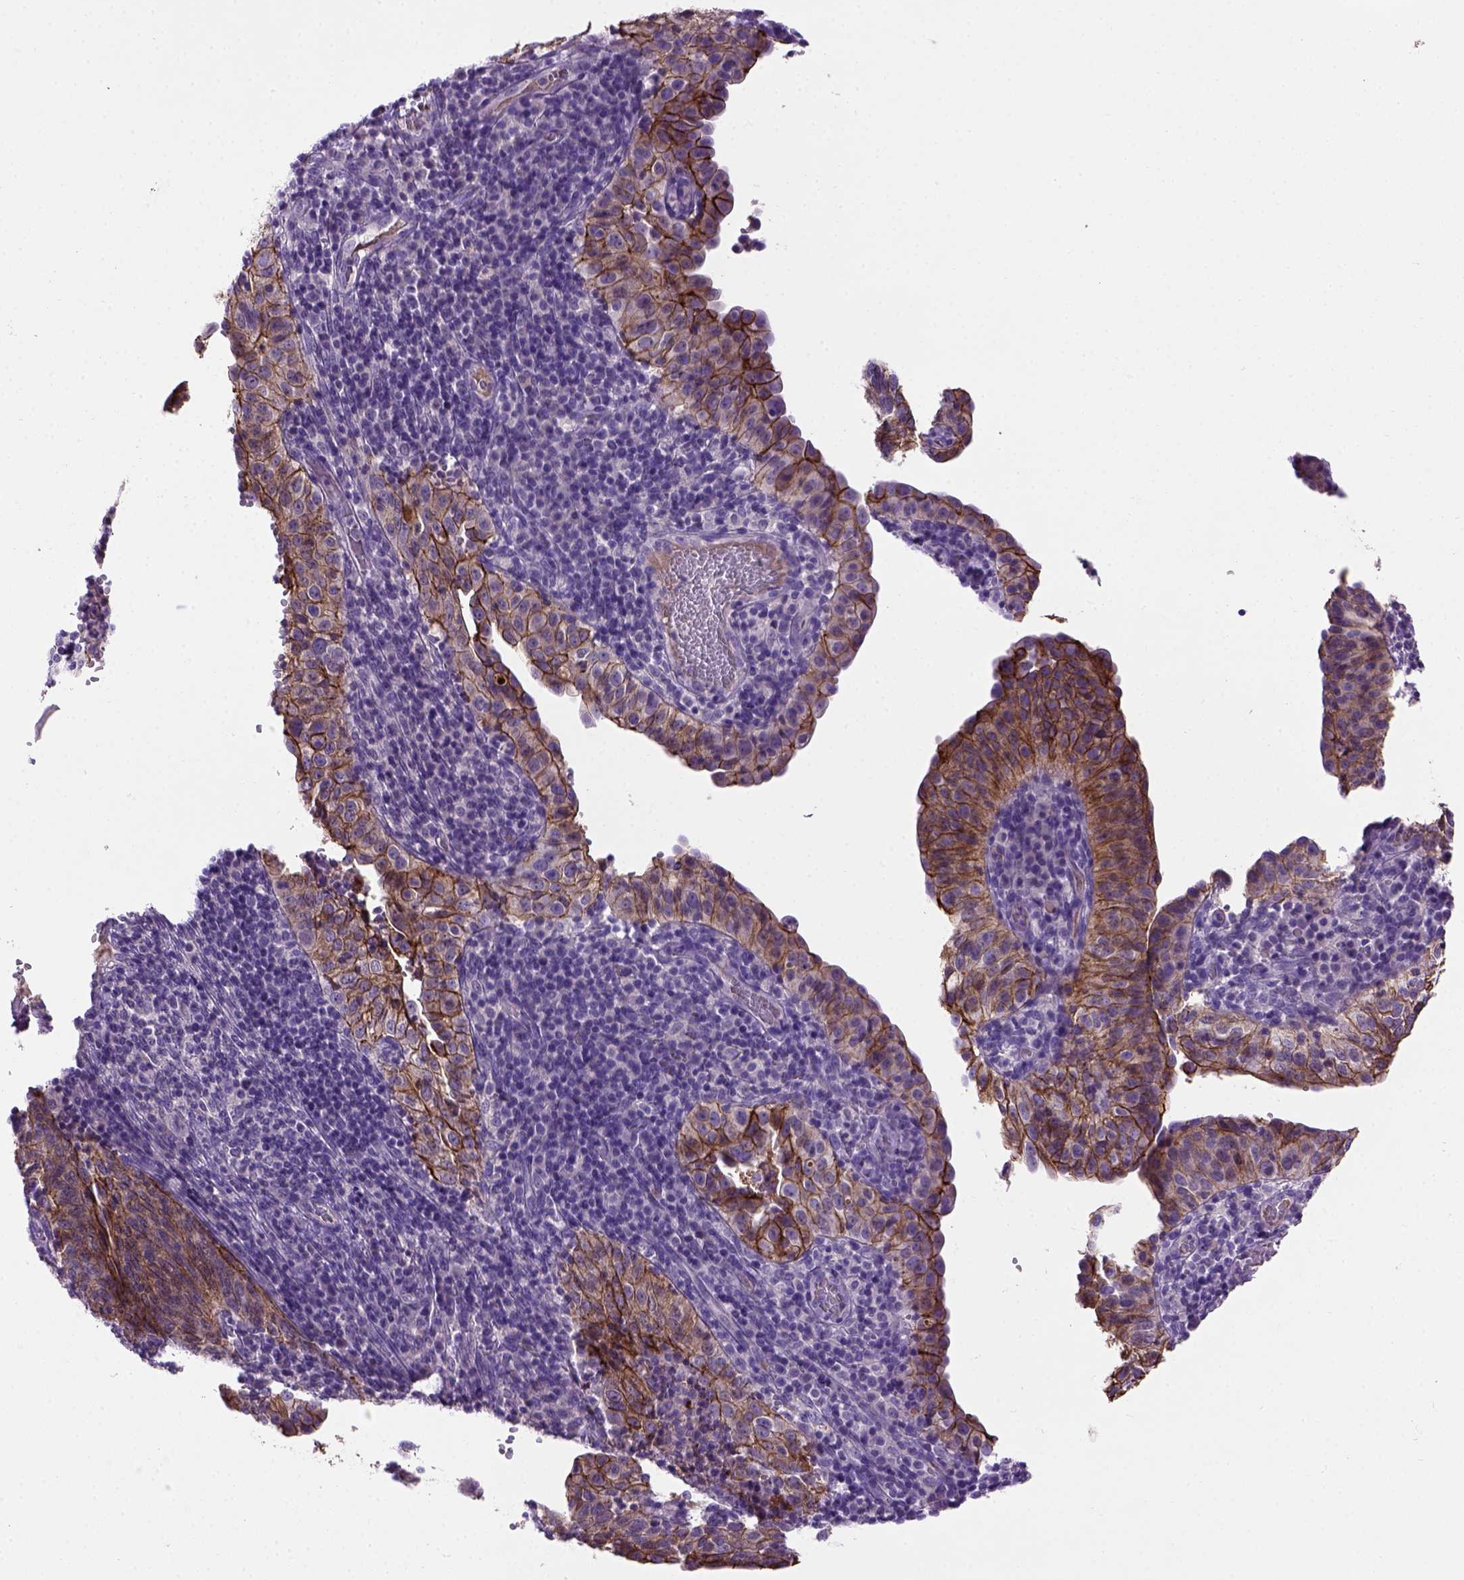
{"staining": {"intensity": "strong", "quantity": ">75%", "location": "cytoplasmic/membranous"}, "tissue": "cervical cancer", "cell_type": "Tumor cells", "image_type": "cancer", "snomed": [{"axis": "morphology", "description": "Squamous cell carcinoma, NOS"}, {"axis": "topography", "description": "Cervix"}], "caption": "Human cervical squamous cell carcinoma stained with a protein marker demonstrates strong staining in tumor cells.", "gene": "CDH1", "patient": {"sex": "female", "age": 39}}